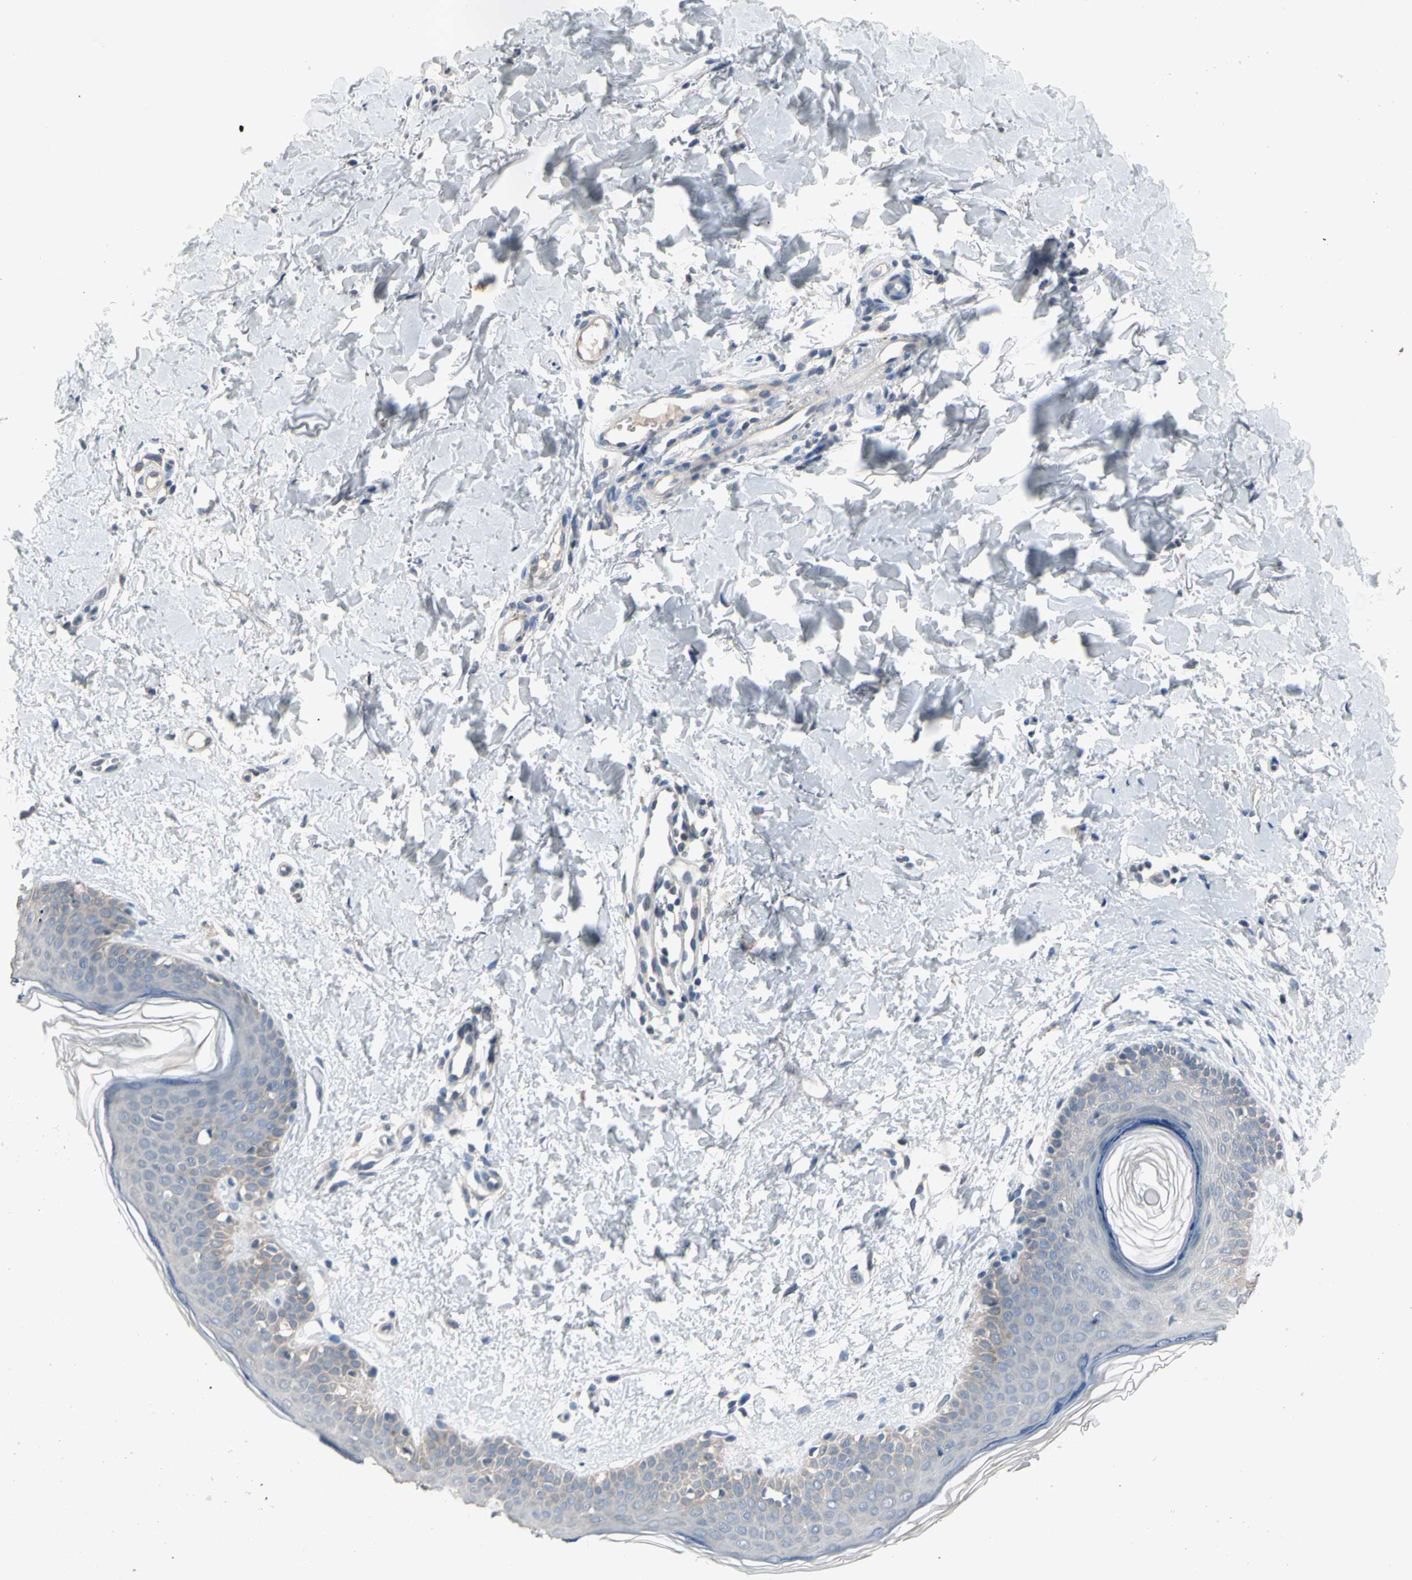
{"staining": {"intensity": "negative", "quantity": "none", "location": "none"}, "tissue": "skin", "cell_type": "Fibroblasts", "image_type": "normal", "snomed": [{"axis": "morphology", "description": "Normal tissue, NOS"}, {"axis": "topography", "description": "Skin"}], "caption": "The image shows no significant expression in fibroblasts of skin.", "gene": "SV2A", "patient": {"sex": "female", "age": 56}}